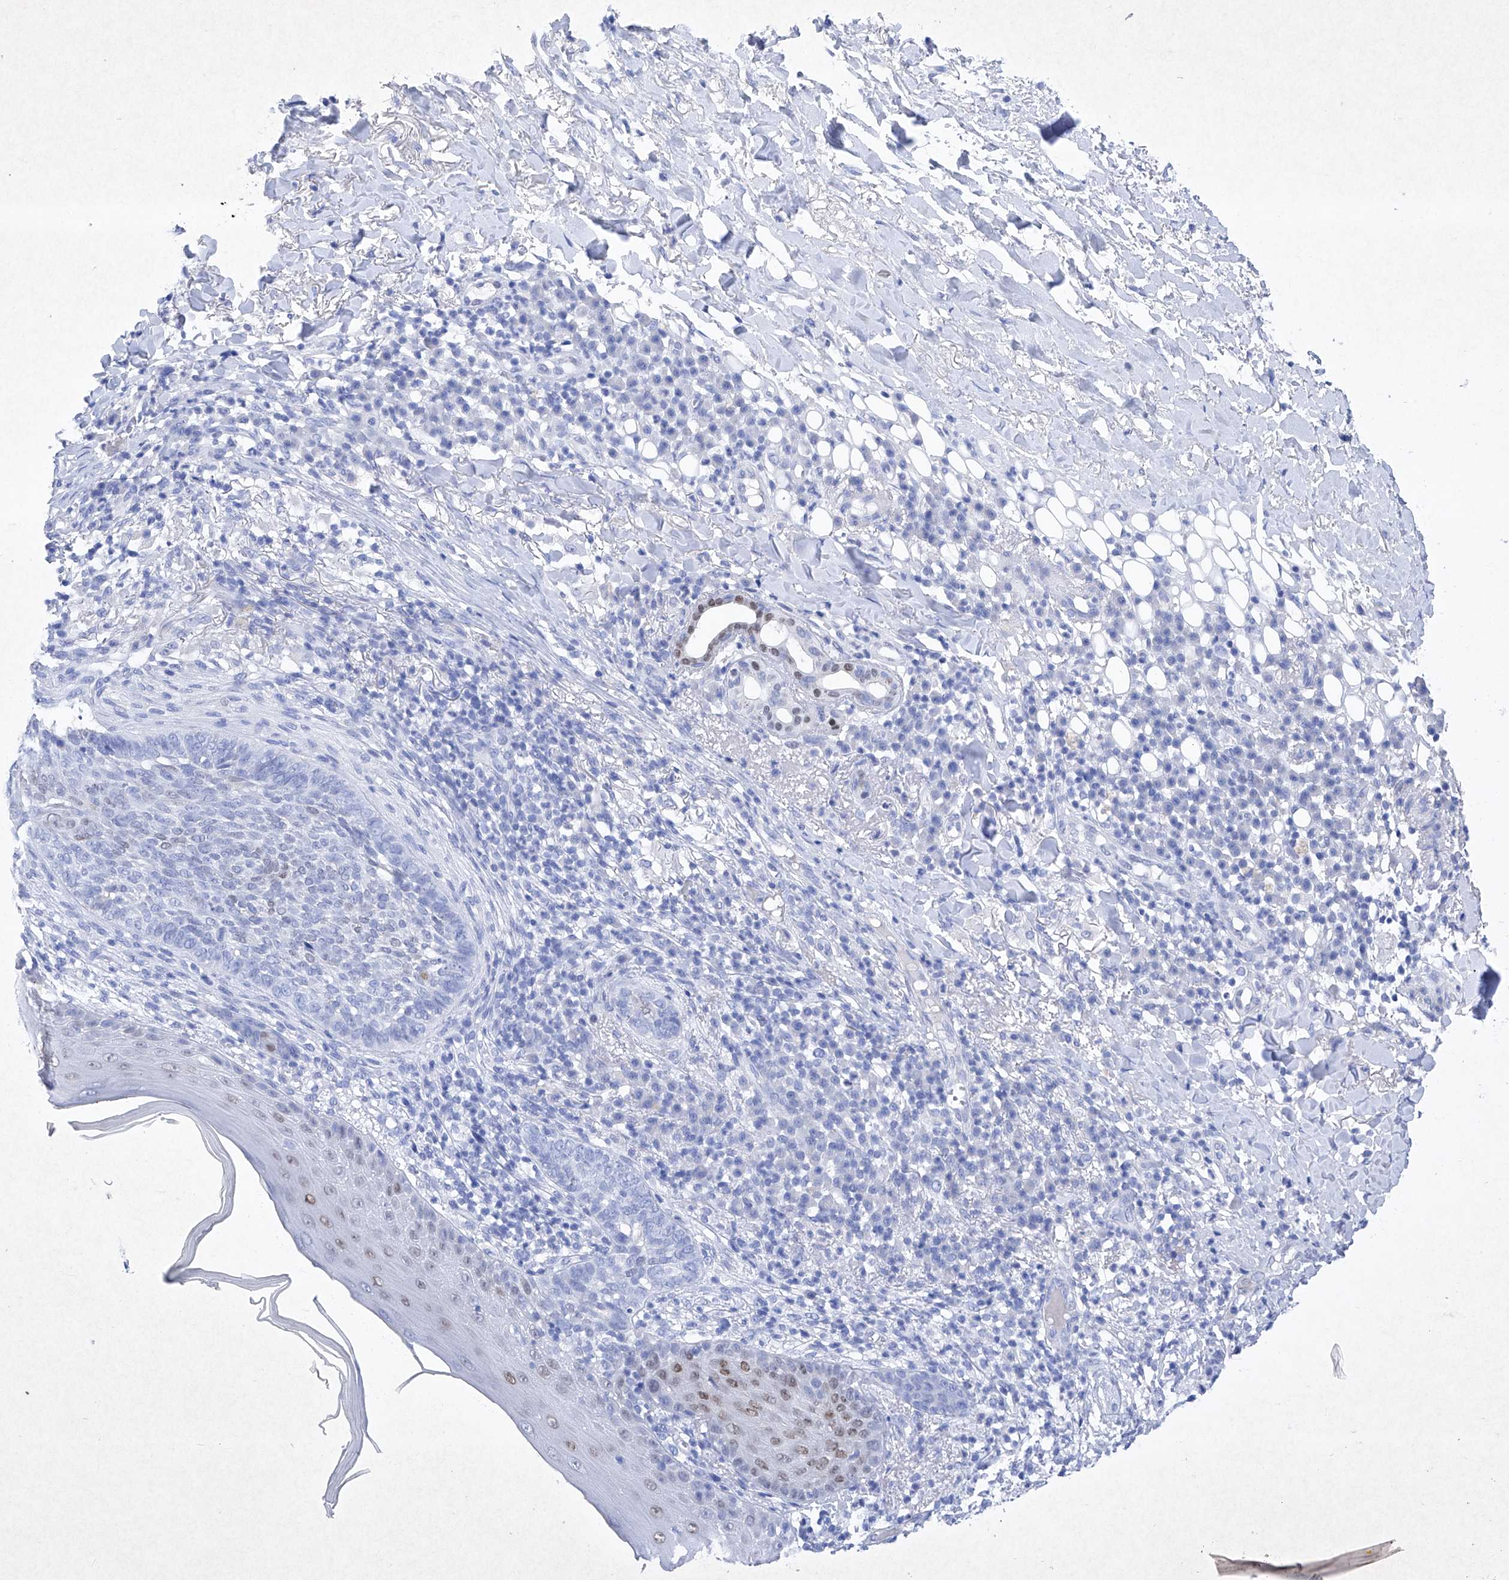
{"staining": {"intensity": "moderate", "quantity": "<25%", "location": "nuclear"}, "tissue": "skin cancer", "cell_type": "Tumor cells", "image_type": "cancer", "snomed": [{"axis": "morphology", "description": "Basal cell carcinoma"}, {"axis": "topography", "description": "Skin"}], "caption": "Immunohistochemical staining of human skin cancer (basal cell carcinoma) exhibits low levels of moderate nuclear protein staining in approximately <25% of tumor cells.", "gene": "BARX2", "patient": {"sex": "male", "age": 85}}